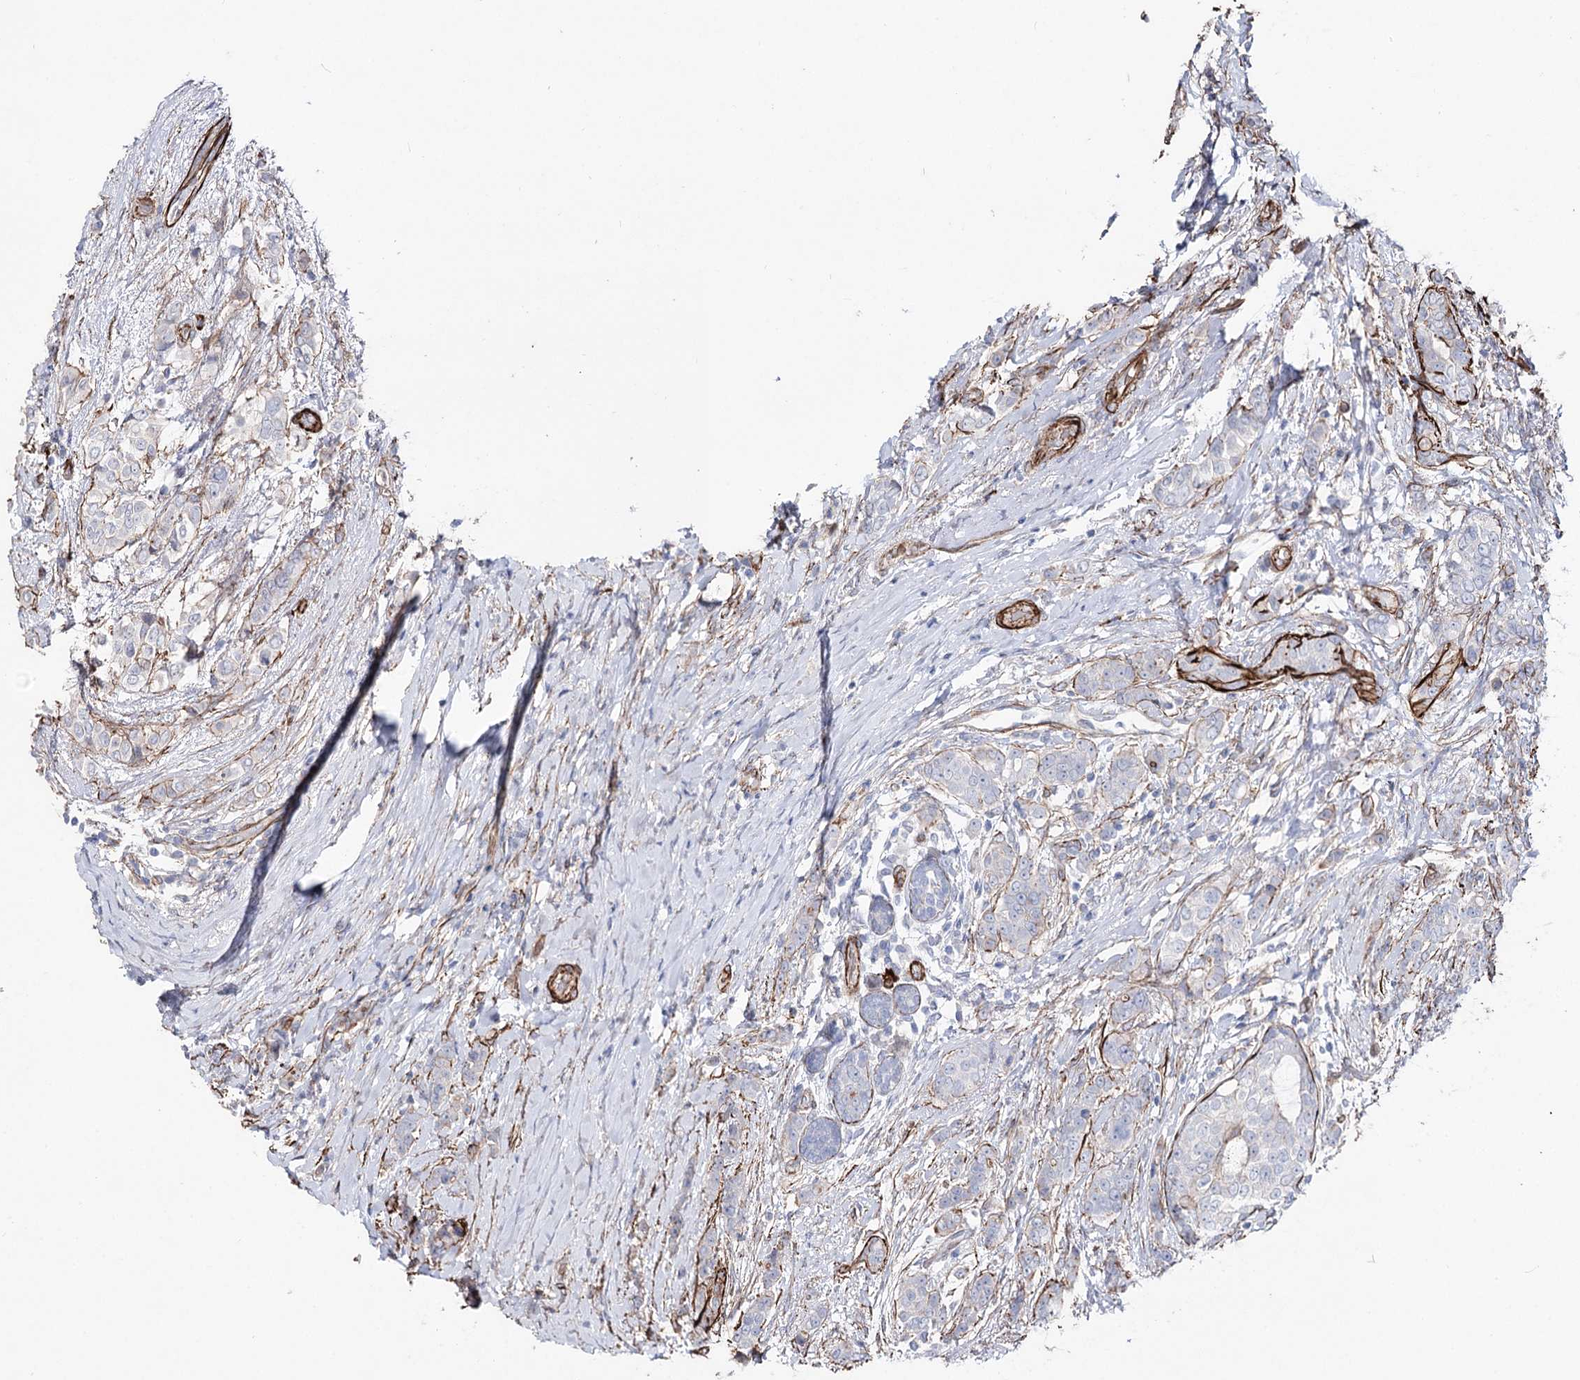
{"staining": {"intensity": "negative", "quantity": "none", "location": "none"}, "tissue": "breast cancer", "cell_type": "Tumor cells", "image_type": "cancer", "snomed": [{"axis": "morphology", "description": "Lobular carcinoma"}, {"axis": "topography", "description": "Breast"}], "caption": "Immunohistochemical staining of lobular carcinoma (breast) reveals no significant staining in tumor cells. (DAB (3,3'-diaminobenzidine) immunohistochemistry (IHC) with hematoxylin counter stain).", "gene": "ARHGAP20", "patient": {"sex": "female", "age": 51}}